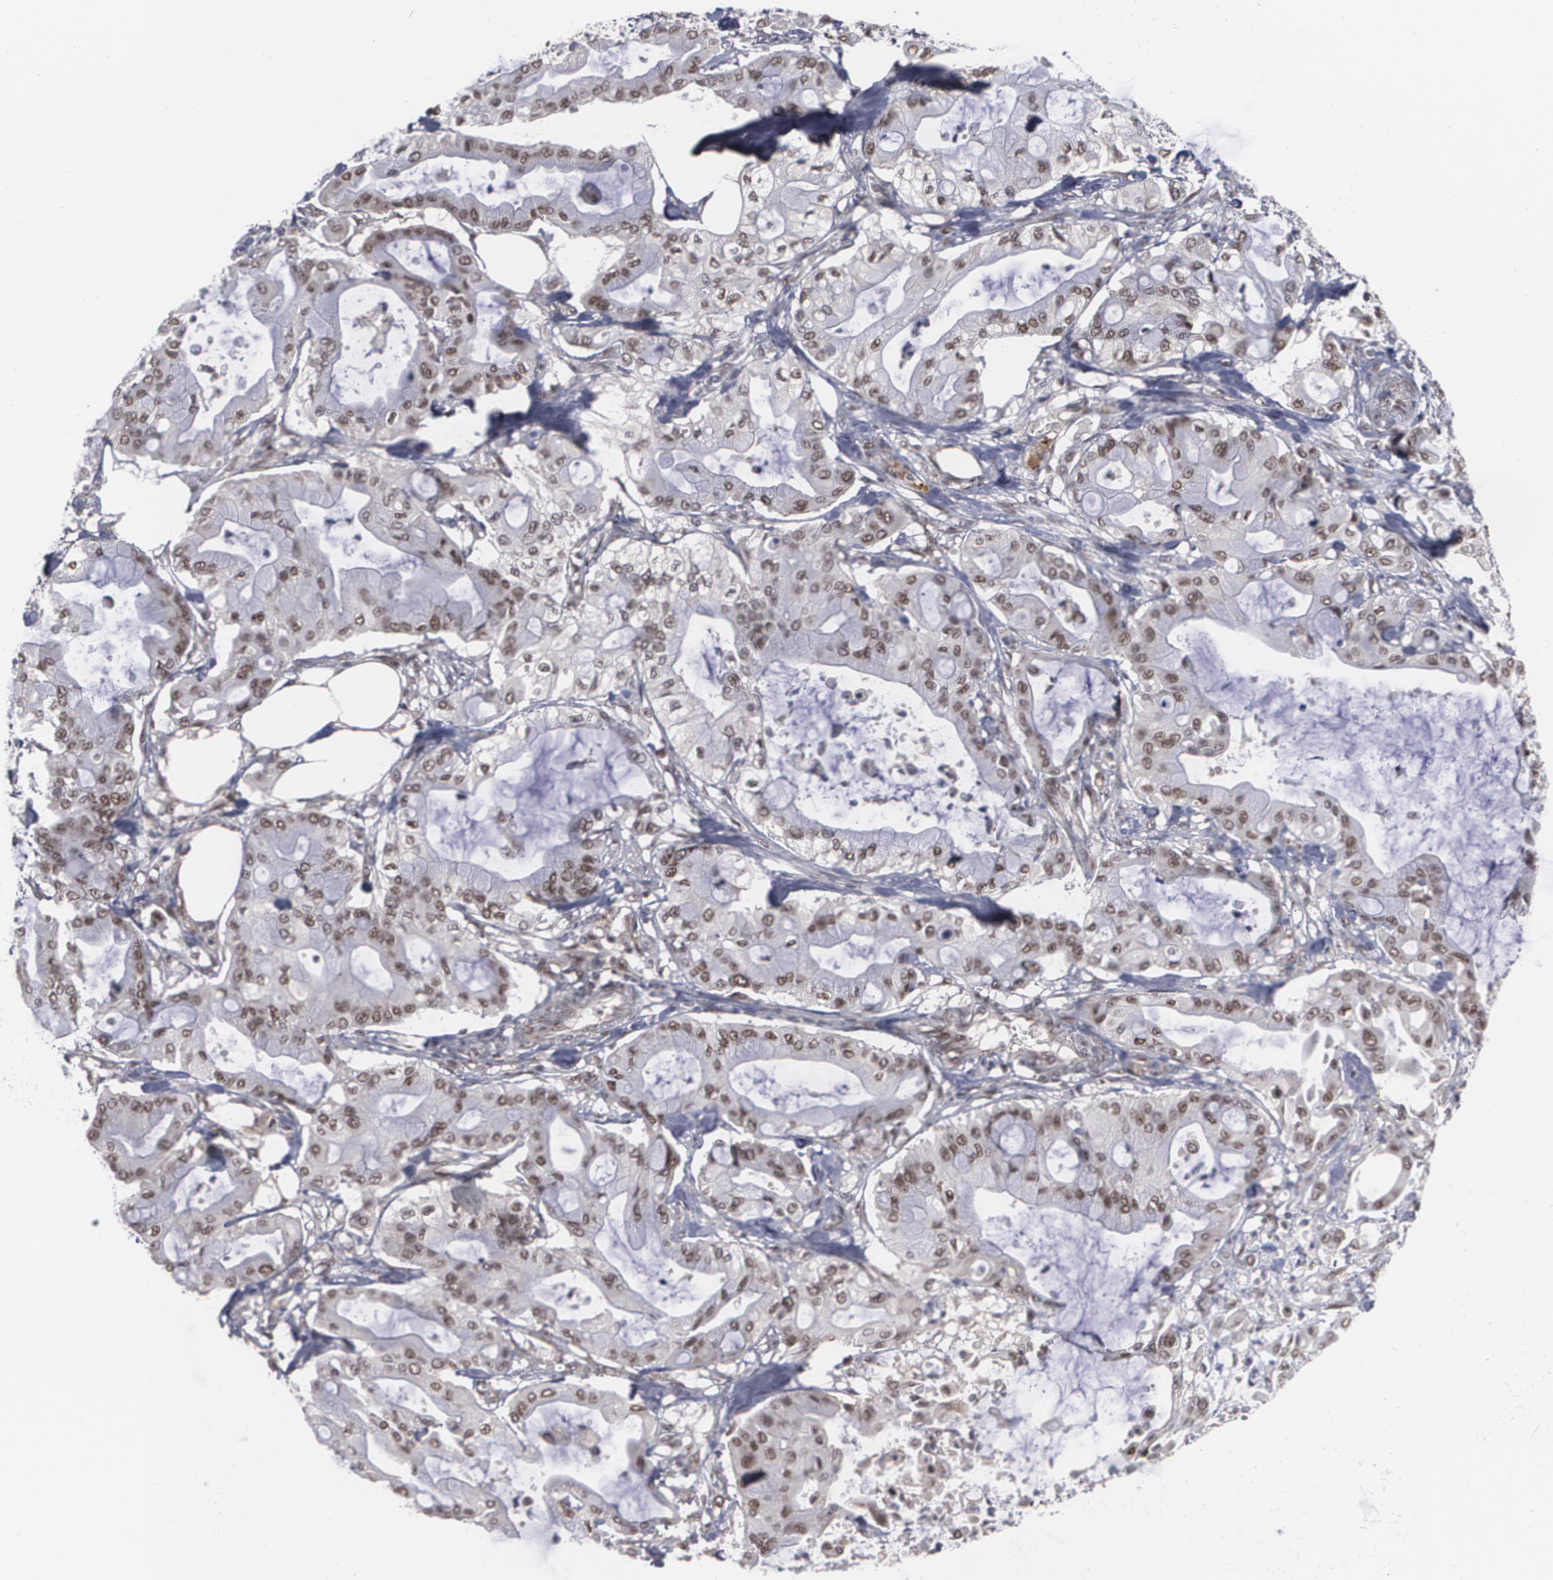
{"staining": {"intensity": "moderate", "quantity": ">75%", "location": "nuclear"}, "tissue": "pancreatic cancer", "cell_type": "Tumor cells", "image_type": "cancer", "snomed": [{"axis": "morphology", "description": "Adenocarcinoma, NOS"}, {"axis": "morphology", "description": "Adenocarcinoma, metastatic, NOS"}, {"axis": "topography", "description": "Lymph node"}, {"axis": "topography", "description": "Pancreas"}, {"axis": "topography", "description": "Duodenum"}], "caption": "Metastatic adenocarcinoma (pancreatic) was stained to show a protein in brown. There is medium levels of moderate nuclear staining in approximately >75% of tumor cells.", "gene": "INTS6", "patient": {"sex": "female", "age": 64}}